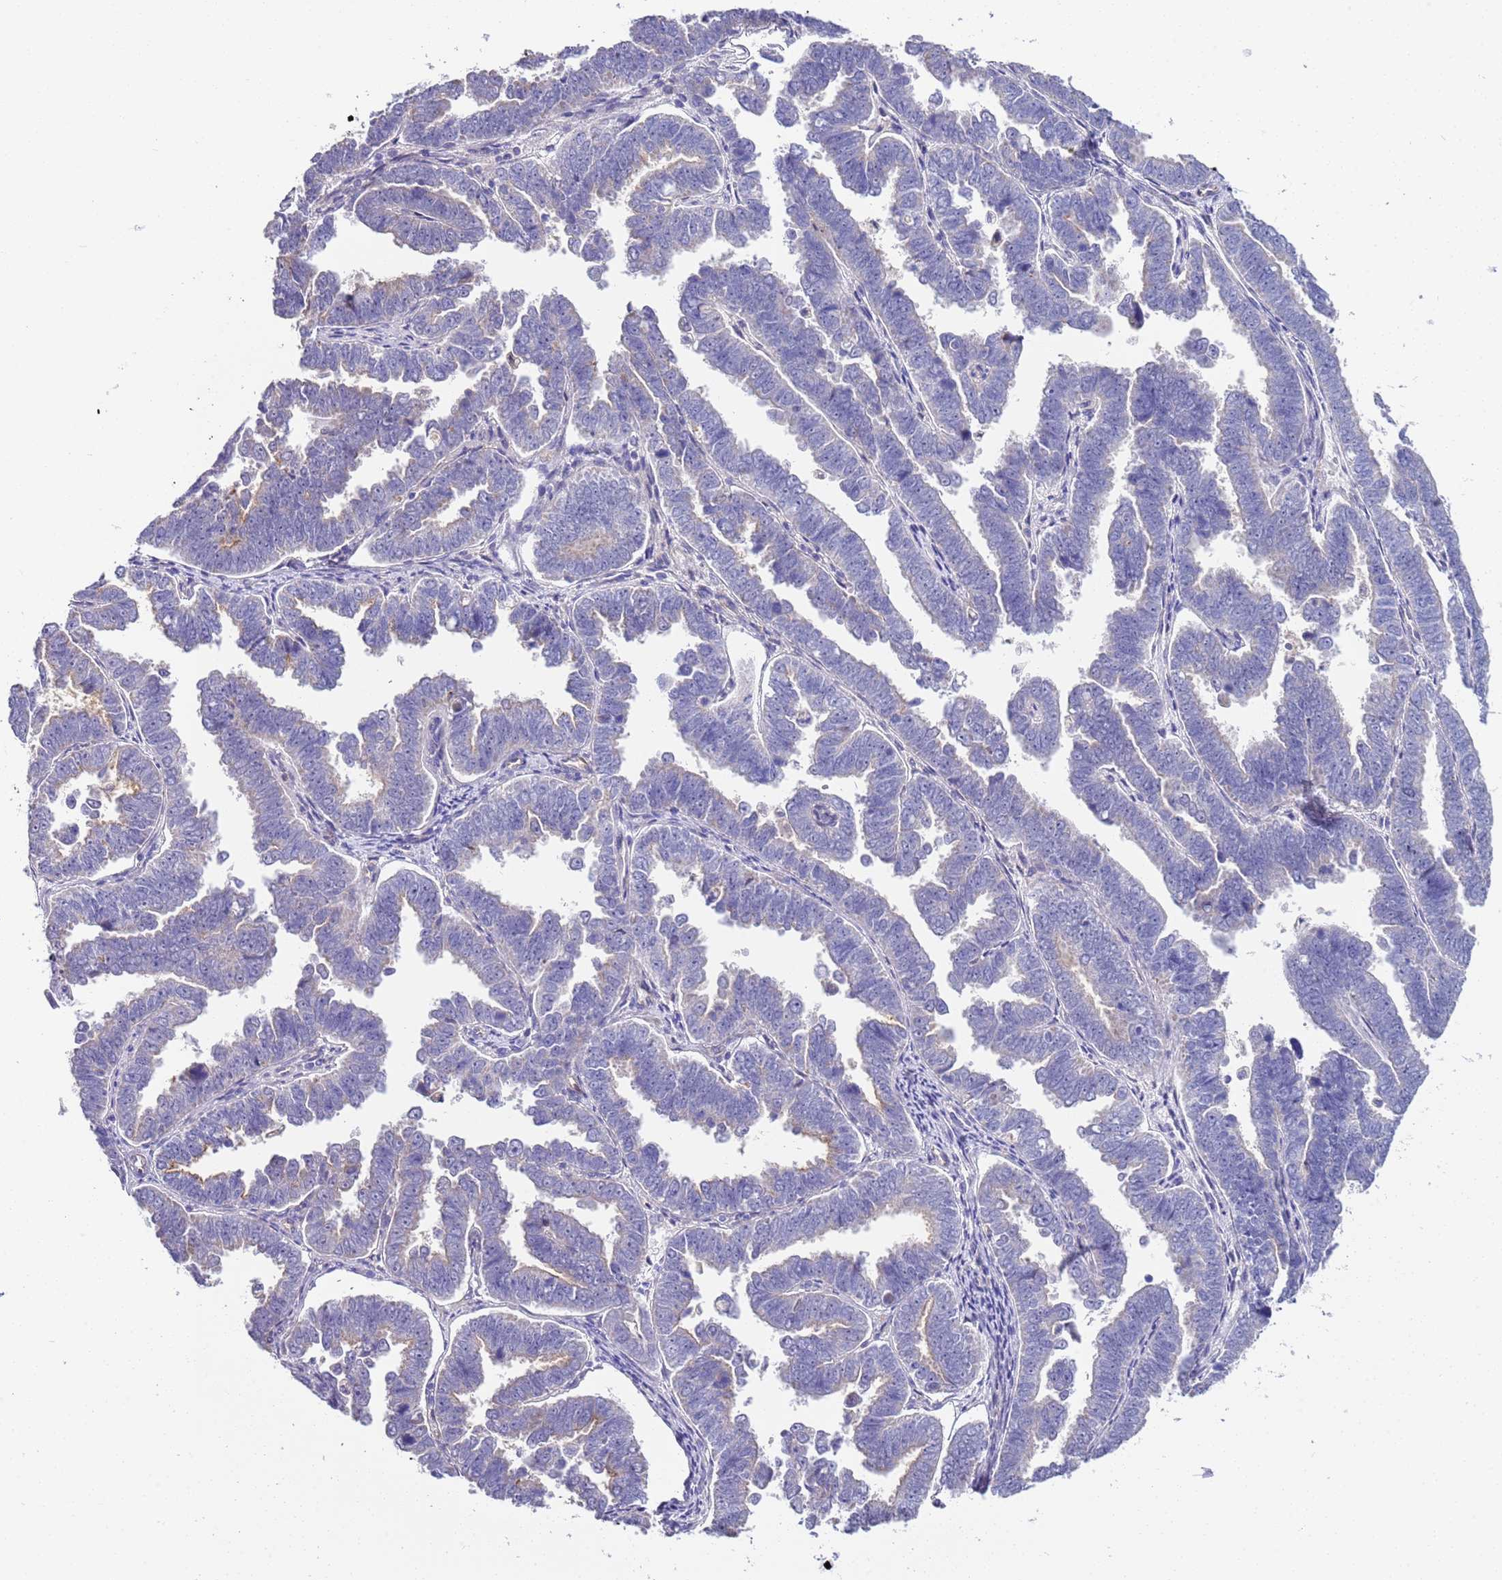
{"staining": {"intensity": "negative", "quantity": "none", "location": "none"}, "tissue": "endometrial cancer", "cell_type": "Tumor cells", "image_type": "cancer", "snomed": [{"axis": "morphology", "description": "Adenocarcinoma, NOS"}, {"axis": "topography", "description": "Endometrium"}], "caption": "This is a micrograph of IHC staining of adenocarcinoma (endometrial), which shows no positivity in tumor cells.", "gene": "BRMS1L", "patient": {"sex": "female", "age": 75}}